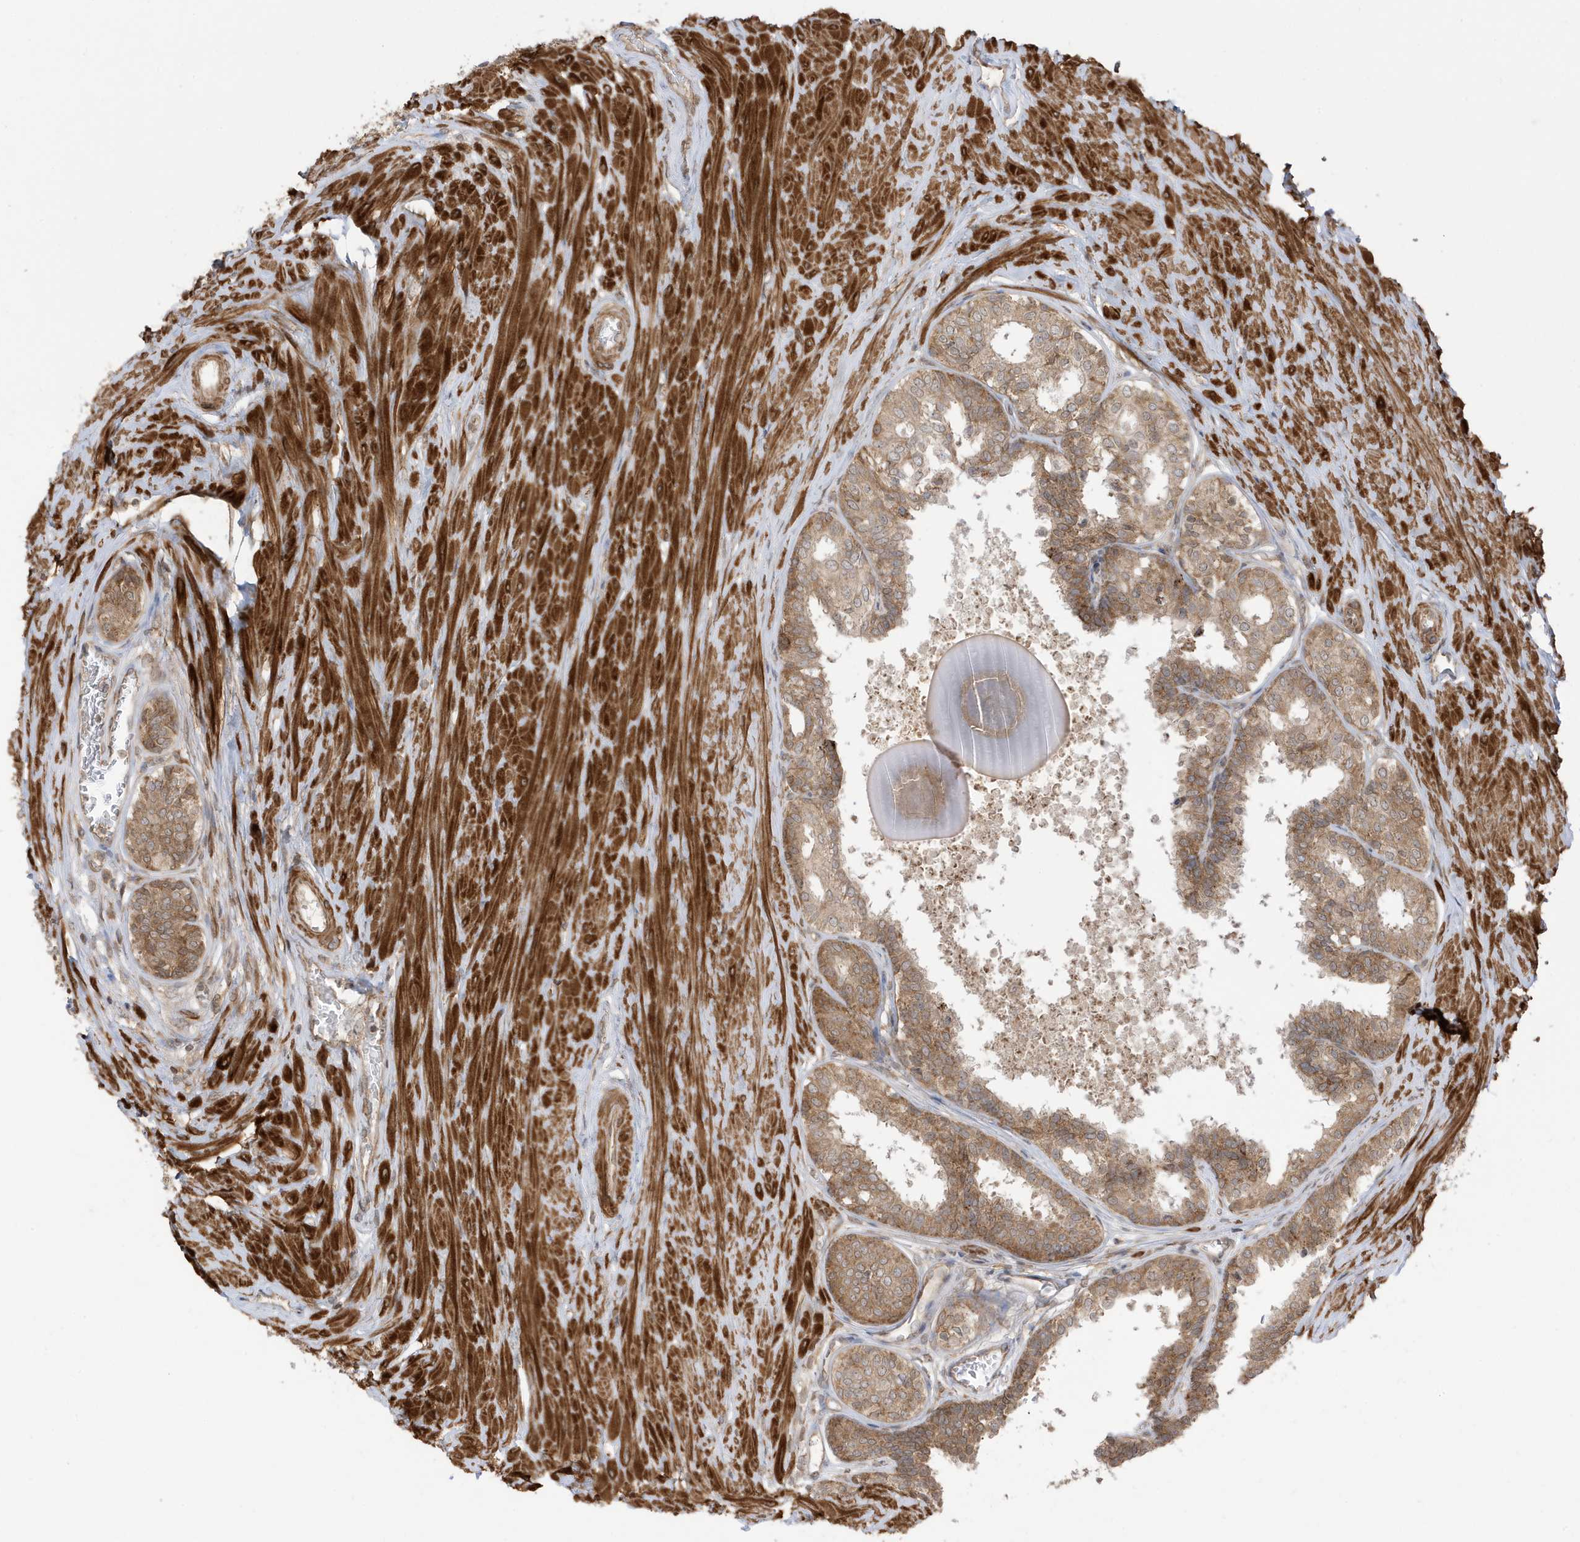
{"staining": {"intensity": "moderate", "quantity": ">75%", "location": "cytoplasmic/membranous"}, "tissue": "prostate", "cell_type": "Glandular cells", "image_type": "normal", "snomed": [{"axis": "morphology", "description": "Normal tissue, NOS"}, {"axis": "topography", "description": "Prostate"}], "caption": "Normal prostate reveals moderate cytoplasmic/membranous positivity in about >75% of glandular cells, visualized by immunohistochemistry.", "gene": "DHX36", "patient": {"sex": "male", "age": 48}}